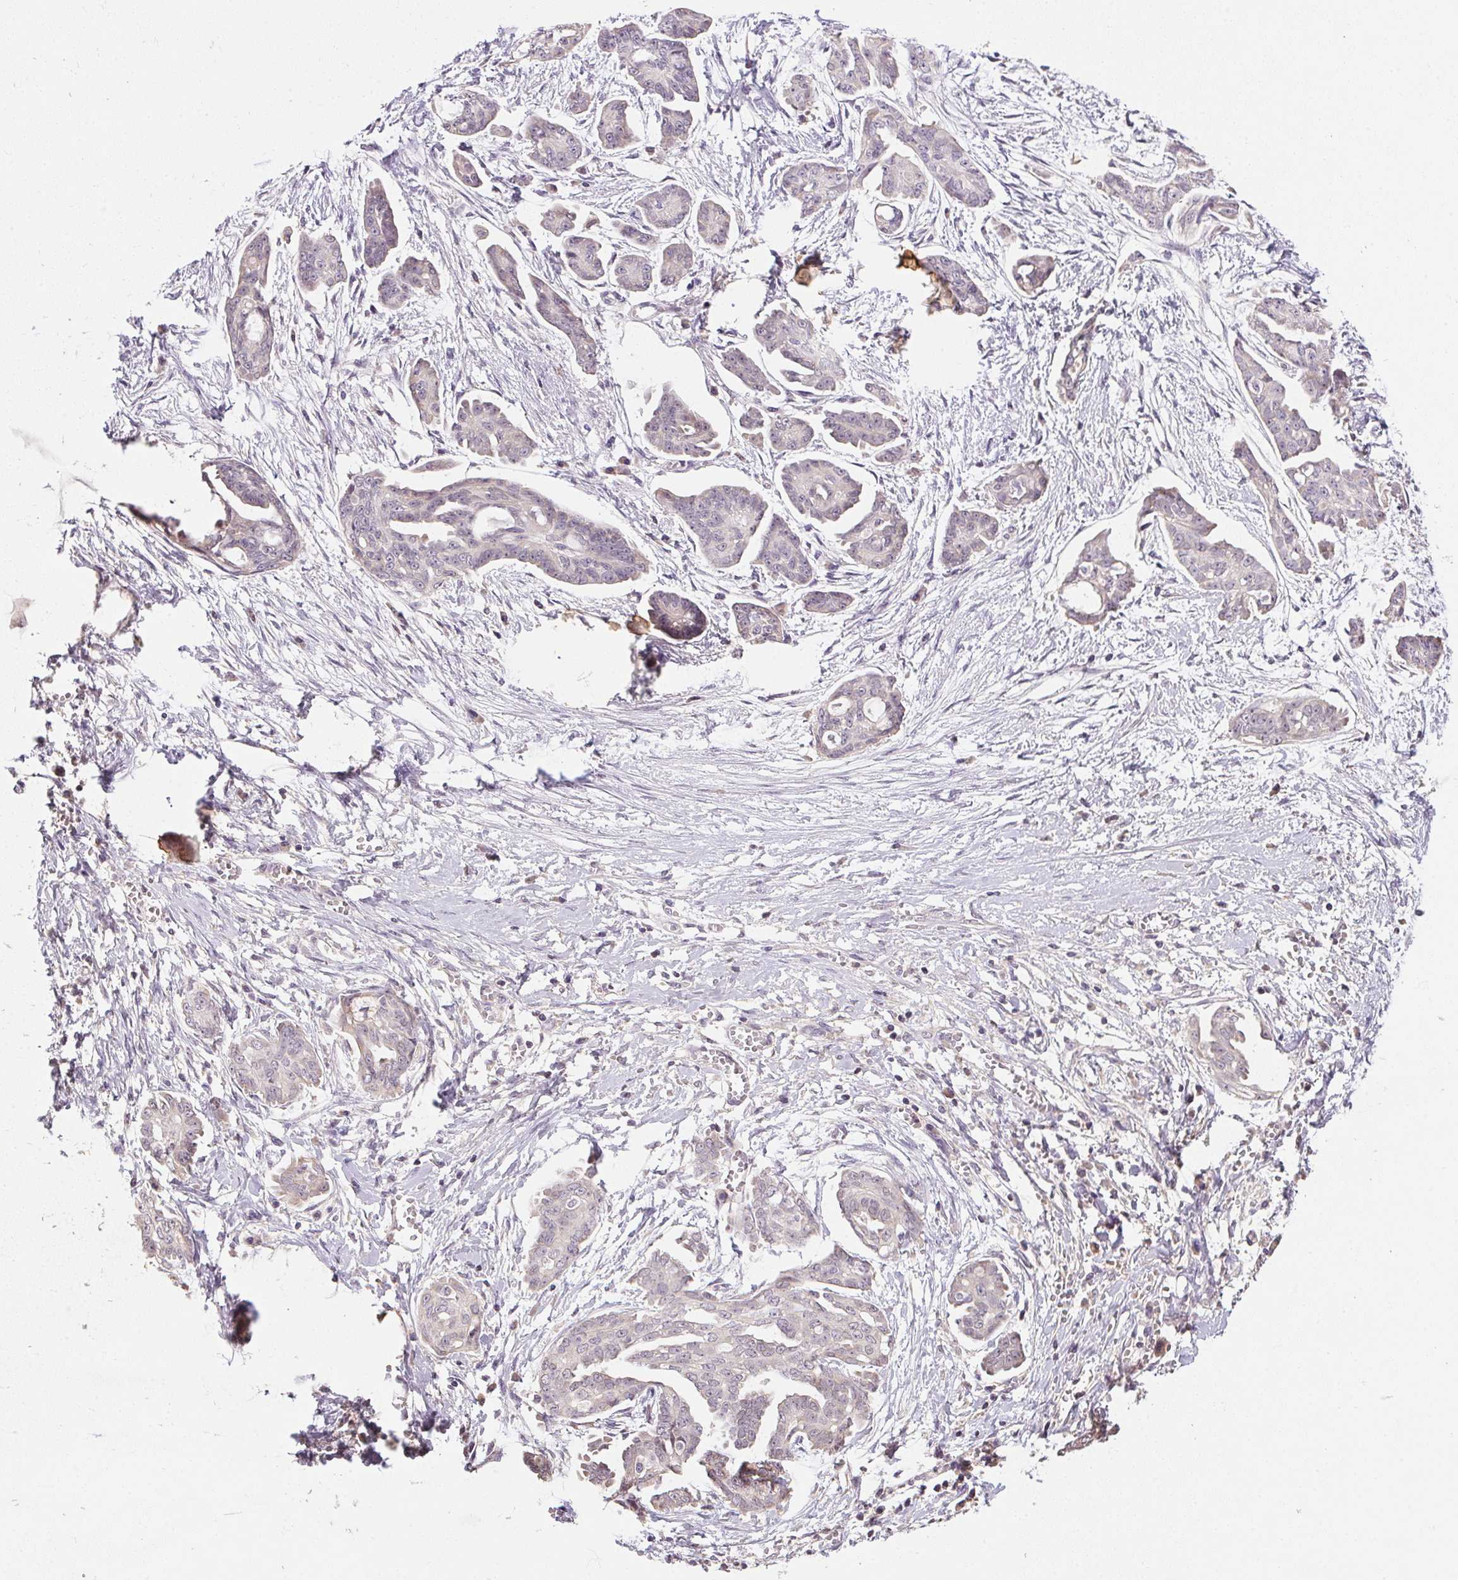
{"staining": {"intensity": "negative", "quantity": "none", "location": "none"}, "tissue": "ovarian cancer", "cell_type": "Tumor cells", "image_type": "cancer", "snomed": [{"axis": "morphology", "description": "Cystadenocarcinoma, serous, NOS"}, {"axis": "topography", "description": "Ovary"}], "caption": "Serous cystadenocarcinoma (ovarian) was stained to show a protein in brown. There is no significant positivity in tumor cells.", "gene": "ALDH8A1", "patient": {"sex": "female", "age": 71}}